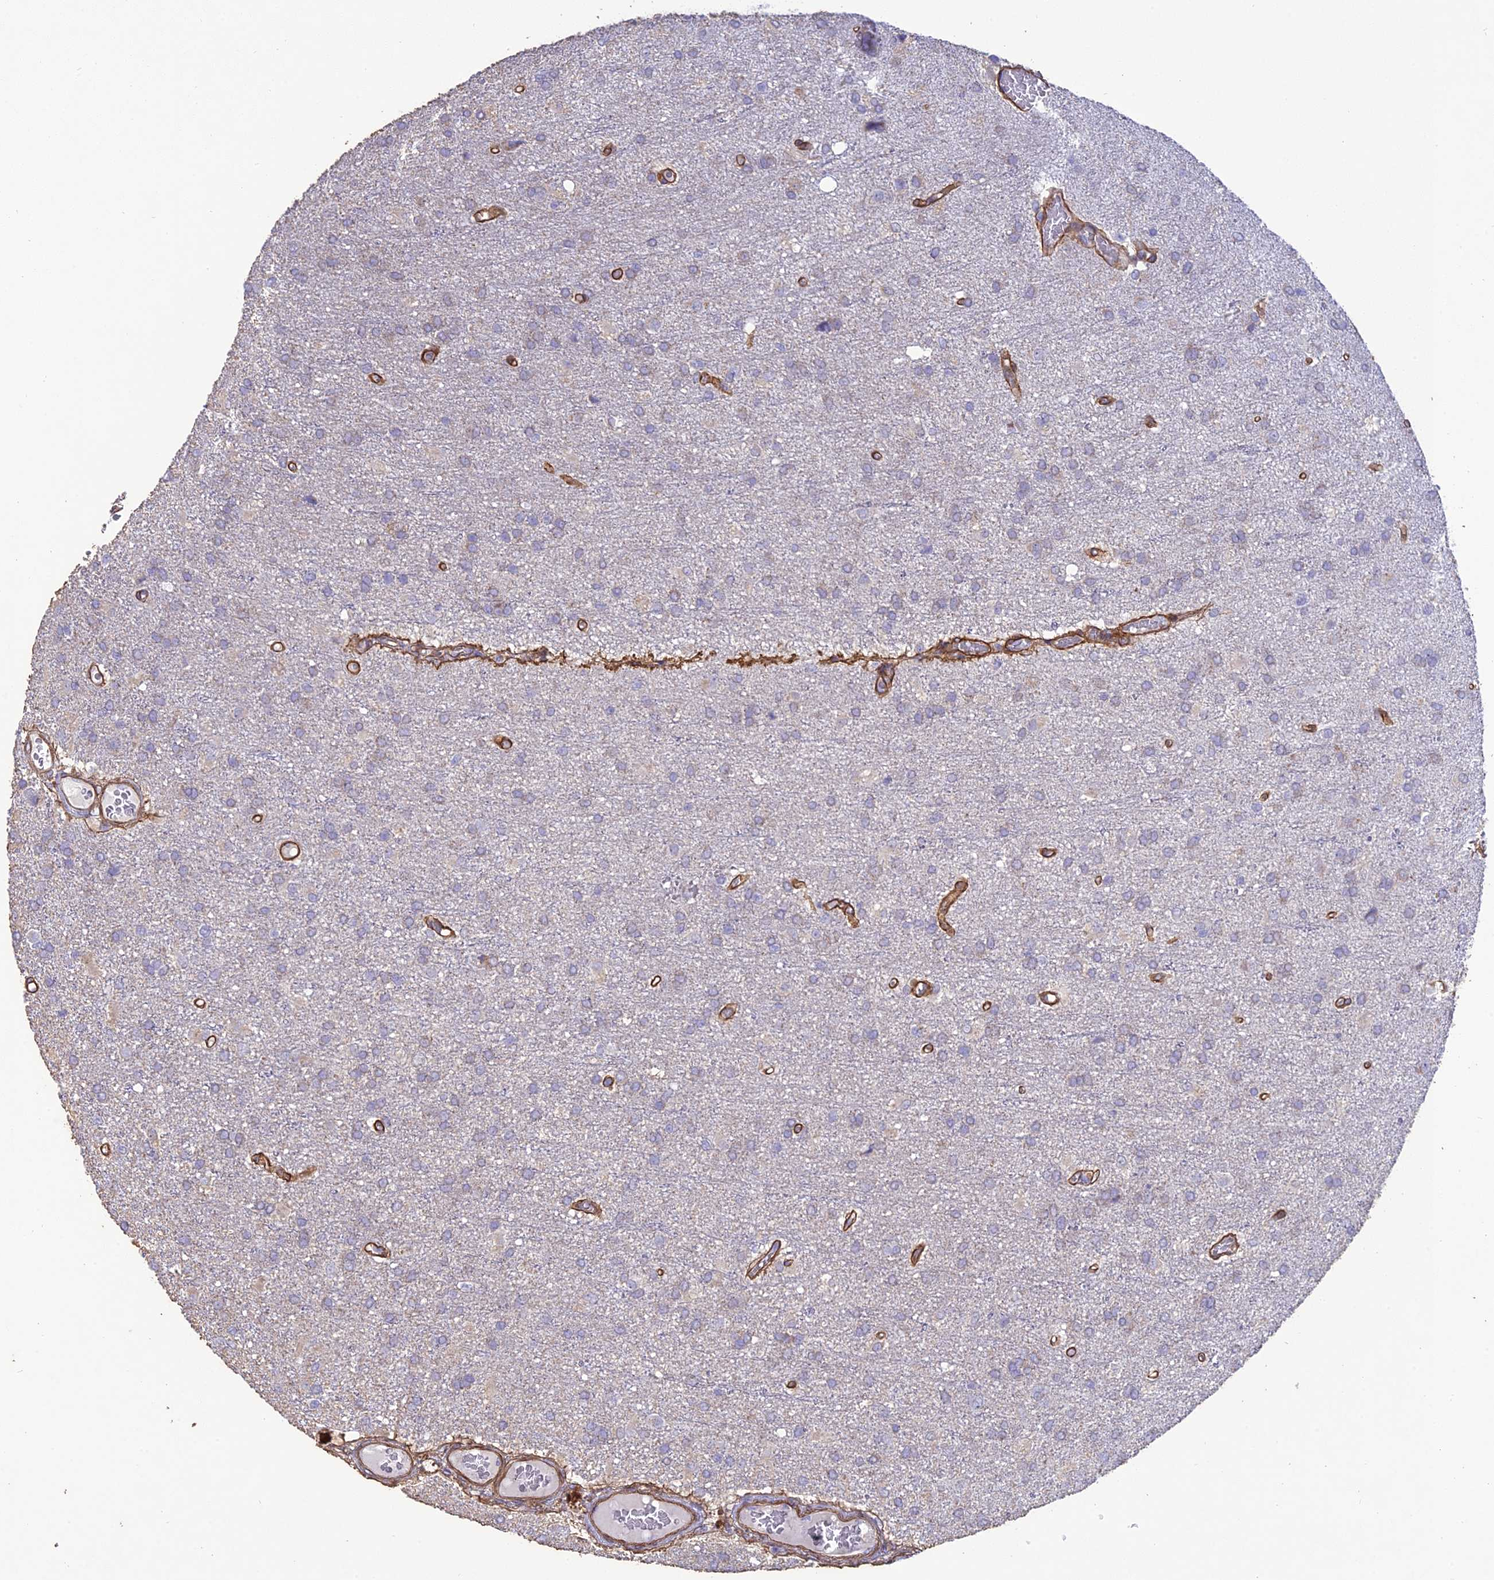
{"staining": {"intensity": "negative", "quantity": "none", "location": "none"}, "tissue": "glioma", "cell_type": "Tumor cells", "image_type": "cancer", "snomed": [{"axis": "morphology", "description": "Glioma, malignant, High grade"}, {"axis": "topography", "description": "Brain"}], "caption": "Tumor cells are negative for protein expression in human glioma.", "gene": "TNS1", "patient": {"sex": "female", "age": 74}}